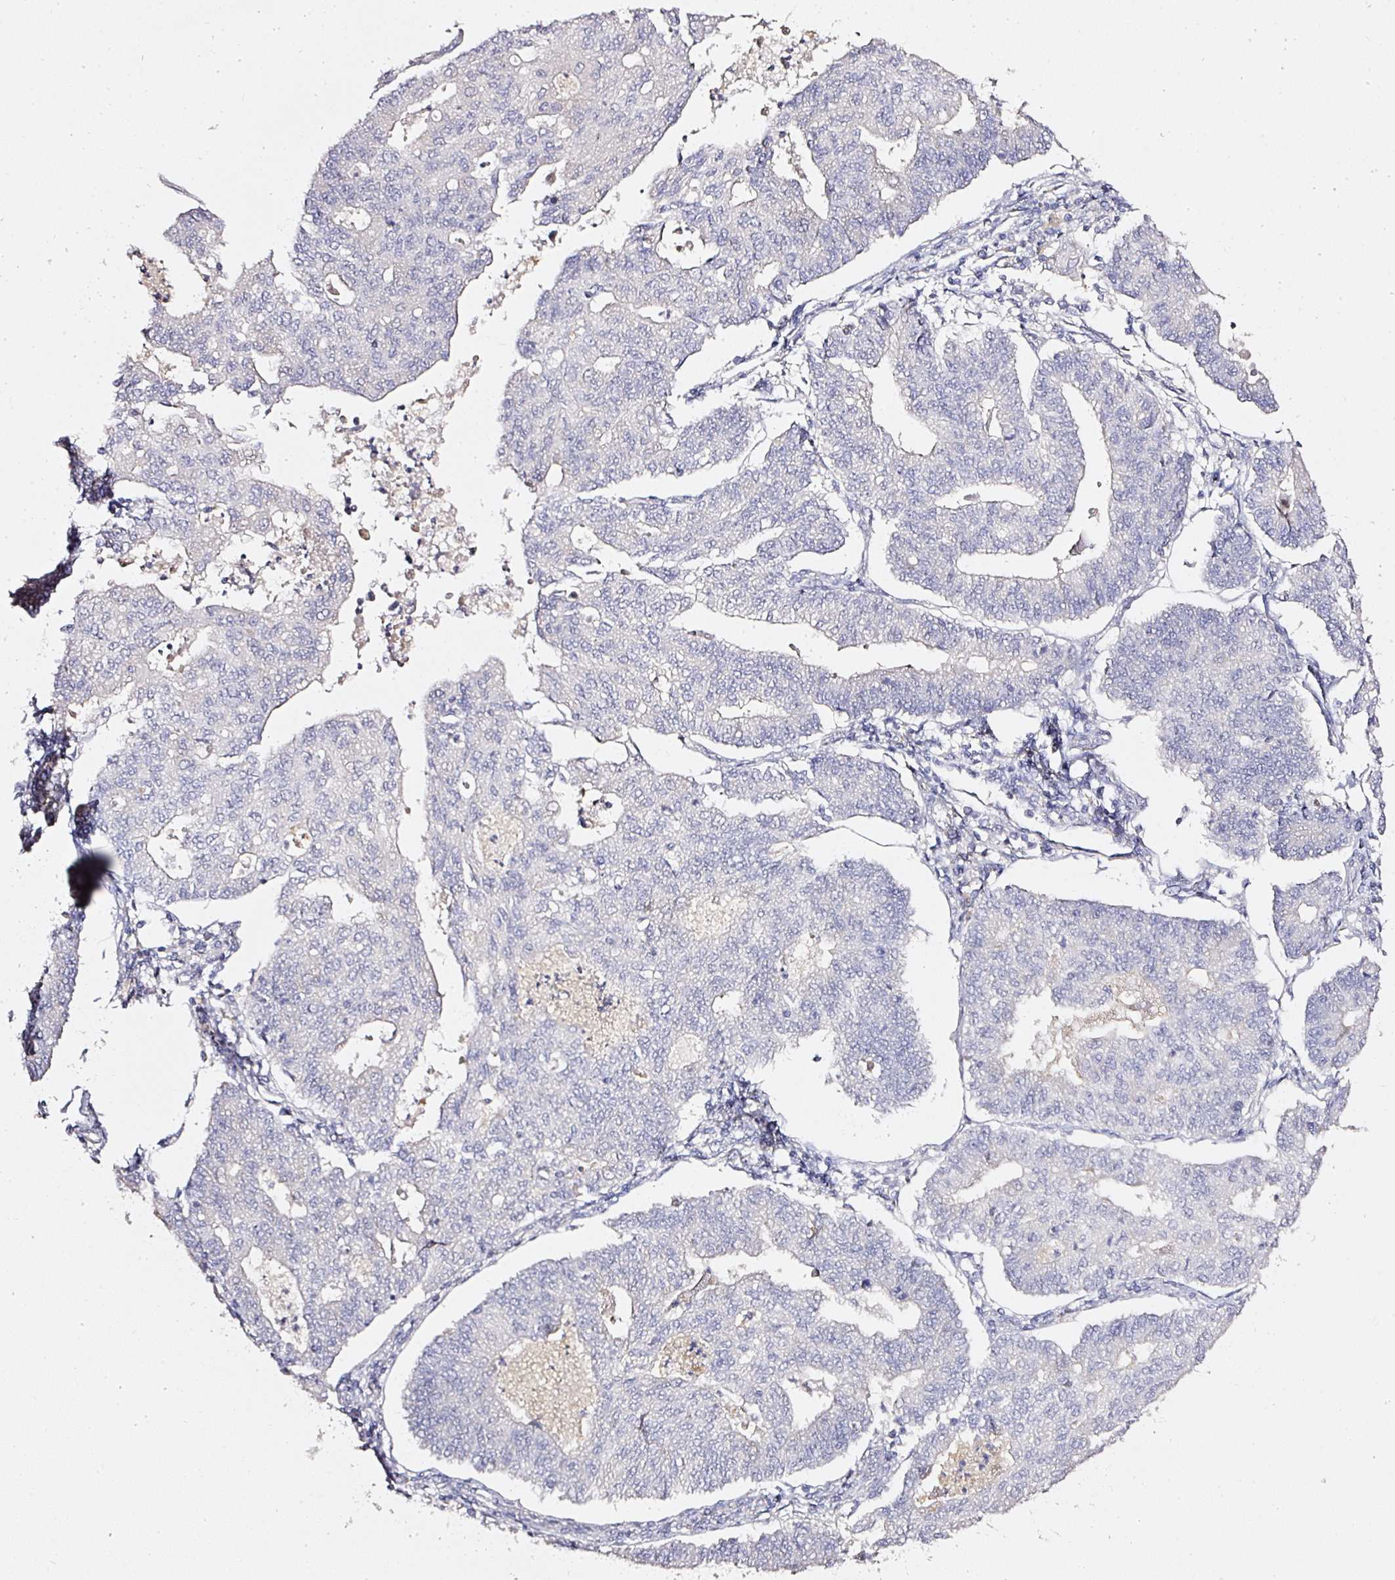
{"staining": {"intensity": "negative", "quantity": "none", "location": "none"}, "tissue": "endometrial cancer", "cell_type": "Tumor cells", "image_type": "cancer", "snomed": [{"axis": "morphology", "description": "Adenocarcinoma, NOS"}, {"axis": "topography", "description": "Endometrium"}], "caption": "This is a histopathology image of immunohistochemistry staining of endometrial cancer (adenocarcinoma), which shows no positivity in tumor cells. Brightfield microscopy of immunohistochemistry stained with DAB (3,3'-diaminobenzidine) (brown) and hematoxylin (blue), captured at high magnification.", "gene": "TOGARAM1", "patient": {"sex": "female", "age": 56}}